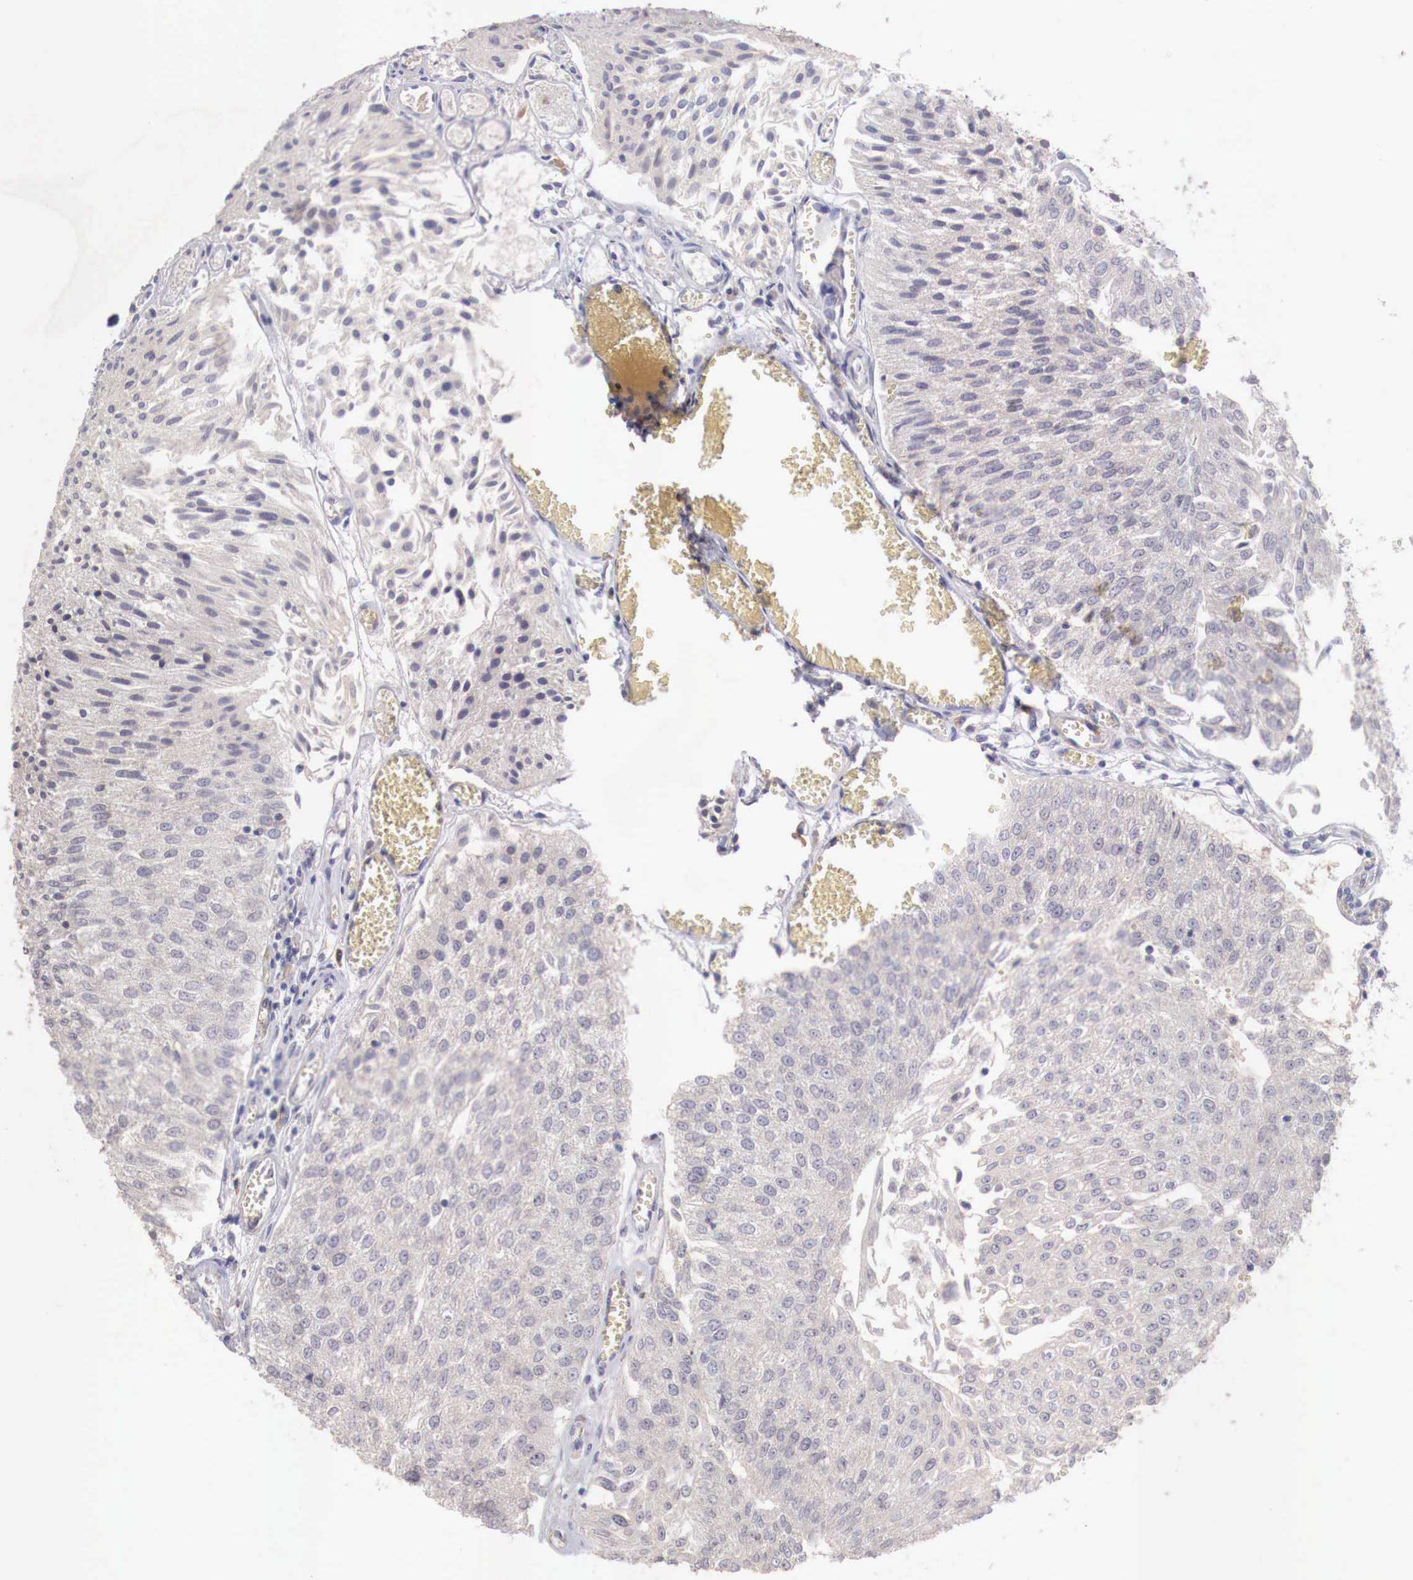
{"staining": {"intensity": "negative", "quantity": "none", "location": "none"}, "tissue": "urothelial cancer", "cell_type": "Tumor cells", "image_type": "cancer", "snomed": [{"axis": "morphology", "description": "Urothelial carcinoma, Low grade"}, {"axis": "topography", "description": "Urinary bladder"}], "caption": "Immunohistochemical staining of urothelial cancer reveals no significant expression in tumor cells. (DAB (3,3'-diaminobenzidine) IHC visualized using brightfield microscopy, high magnification).", "gene": "WT1", "patient": {"sex": "male", "age": 86}}